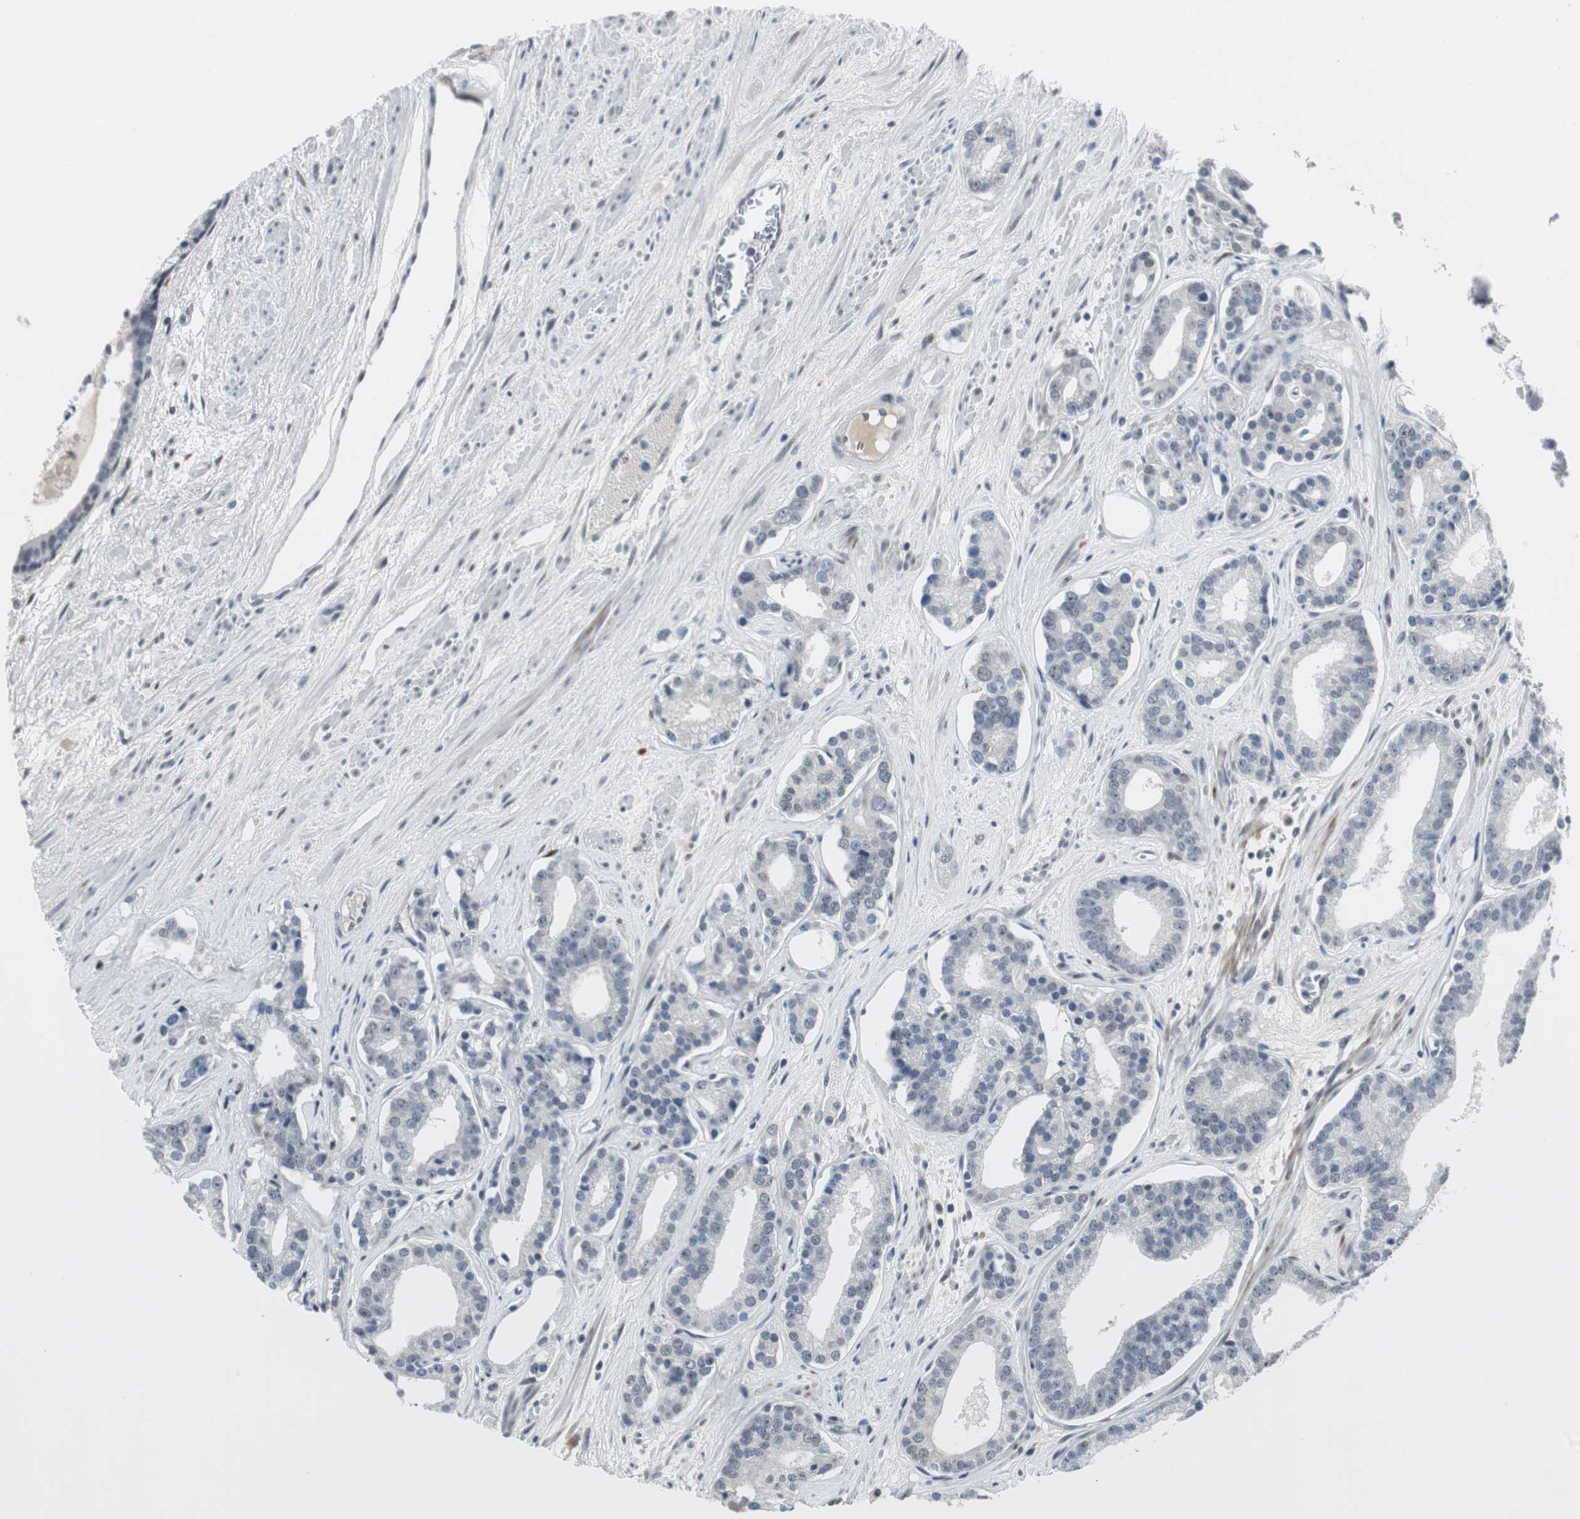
{"staining": {"intensity": "negative", "quantity": "none", "location": "none"}, "tissue": "prostate cancer", "cell_type": "Tumor cells", "image_type": "cancer", "snomed": [{"axis": "morphology", "description": "Adenocarcinoma, Low grade"}, {"axis": "topography", "description": "Prostate"}], "caption": "An IHC photomicrograph of adenocarcinoma (low-grade) (prostate) is shown. There is no staining in tumor cells of adenocarcinoma (low-grade) (prostate).", "gene": "ELK1", "patient": {"sex": "male", "age": 63}}